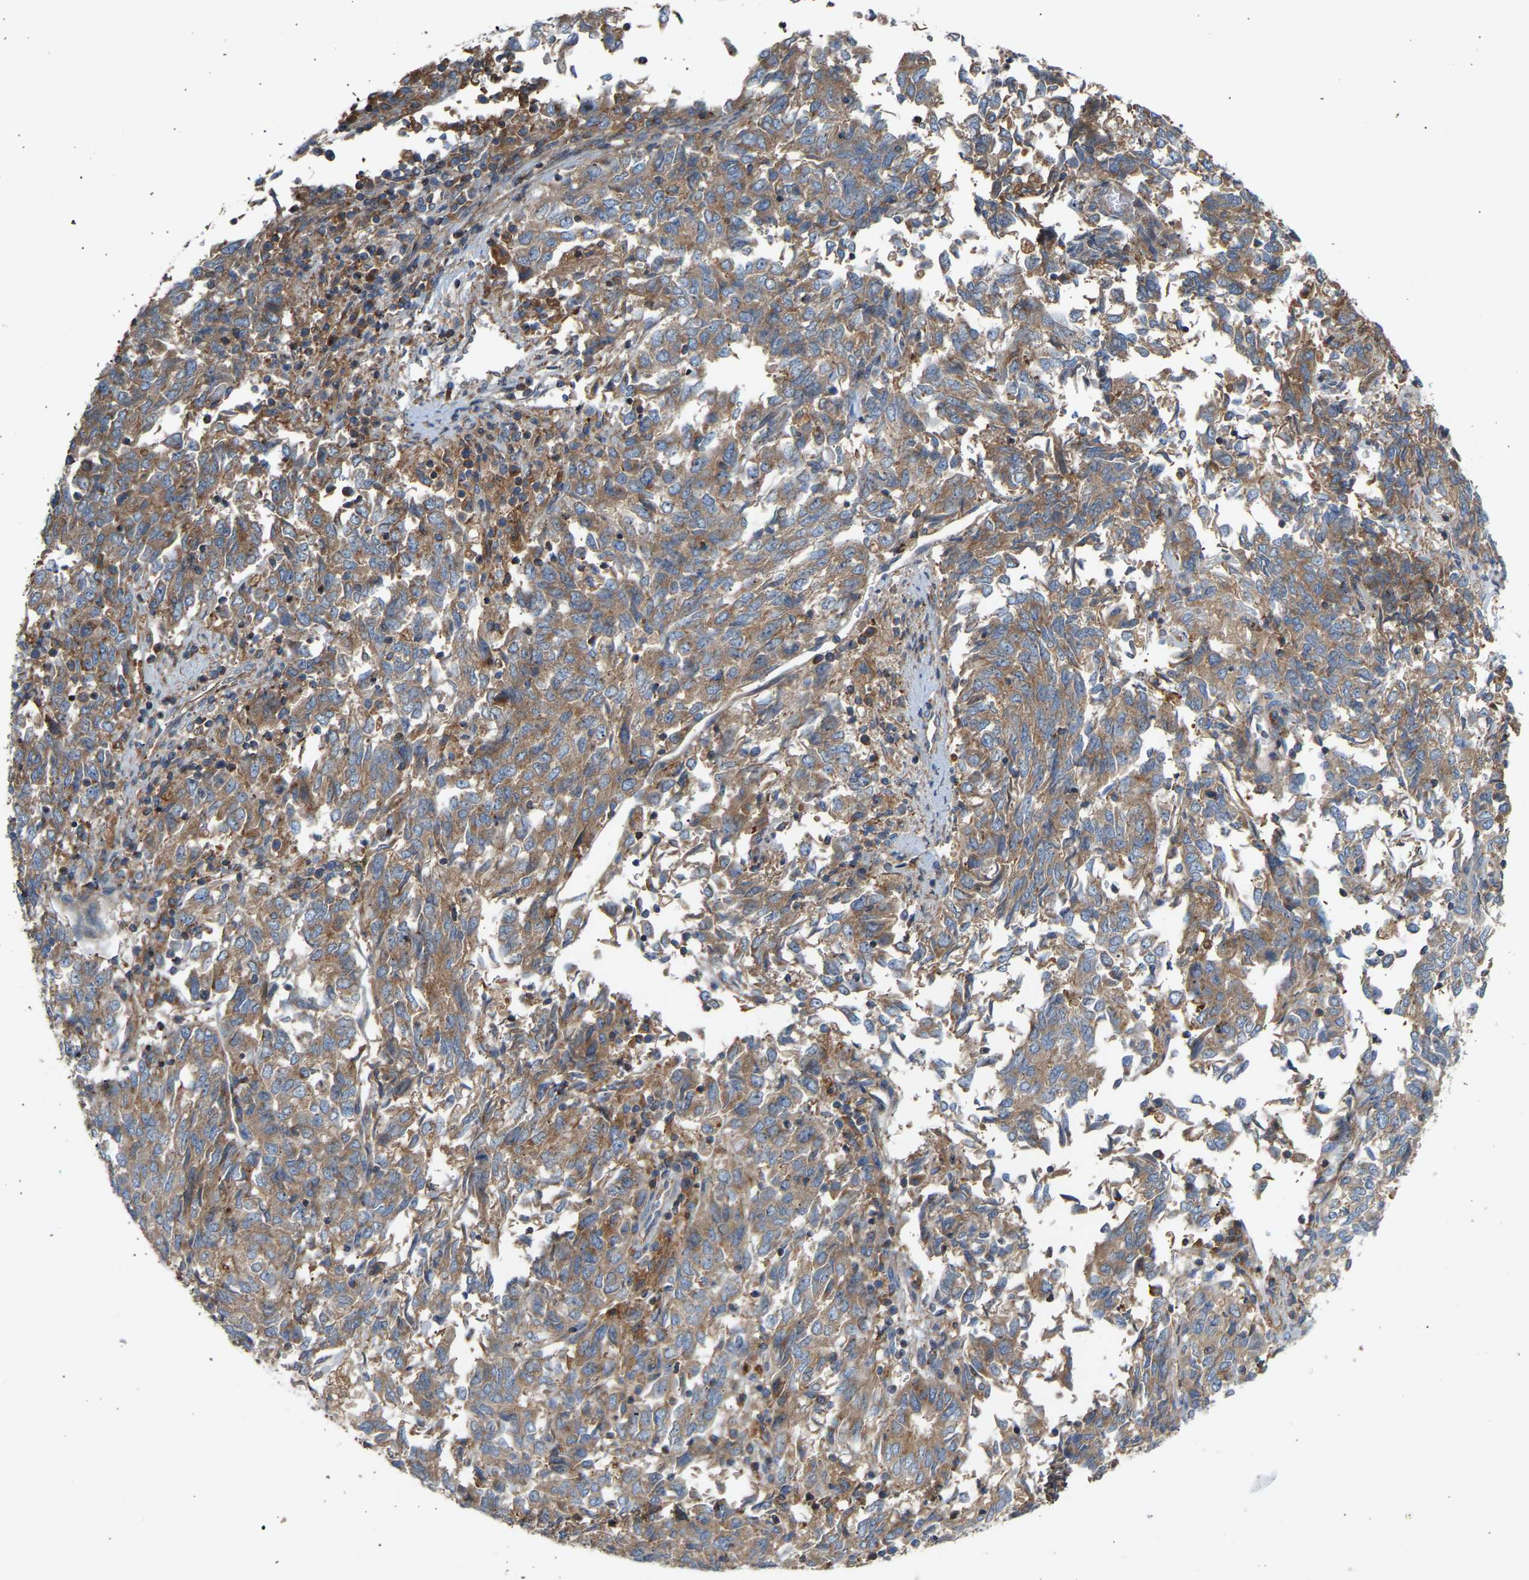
{"staining": {"intensity": "moderate", "quantity": ">75%", "location": "cytoplasmic/membranous"}, "tissue": "endometrial cancer", "cell_type": "Tumor cells", "image_type": "cancer", "snomed": [{"axis": "morphology", "description": "Adenocarcinoma, NOS"}, {"axis": "topography", "description": "Endometrium"}], "caption": "Adenocarcinoma (endometrial) stained with DAB (3,3'-diaminobenzidine) immunohistochemistry exhibits medium levels of moderate cytoplasmic/membranous expression in about >75% of tumor cells. (IHC, brightfield microscopy, high magnification).", "gene": "GCN1", "patient": {"sex": "female", "age": 80}}